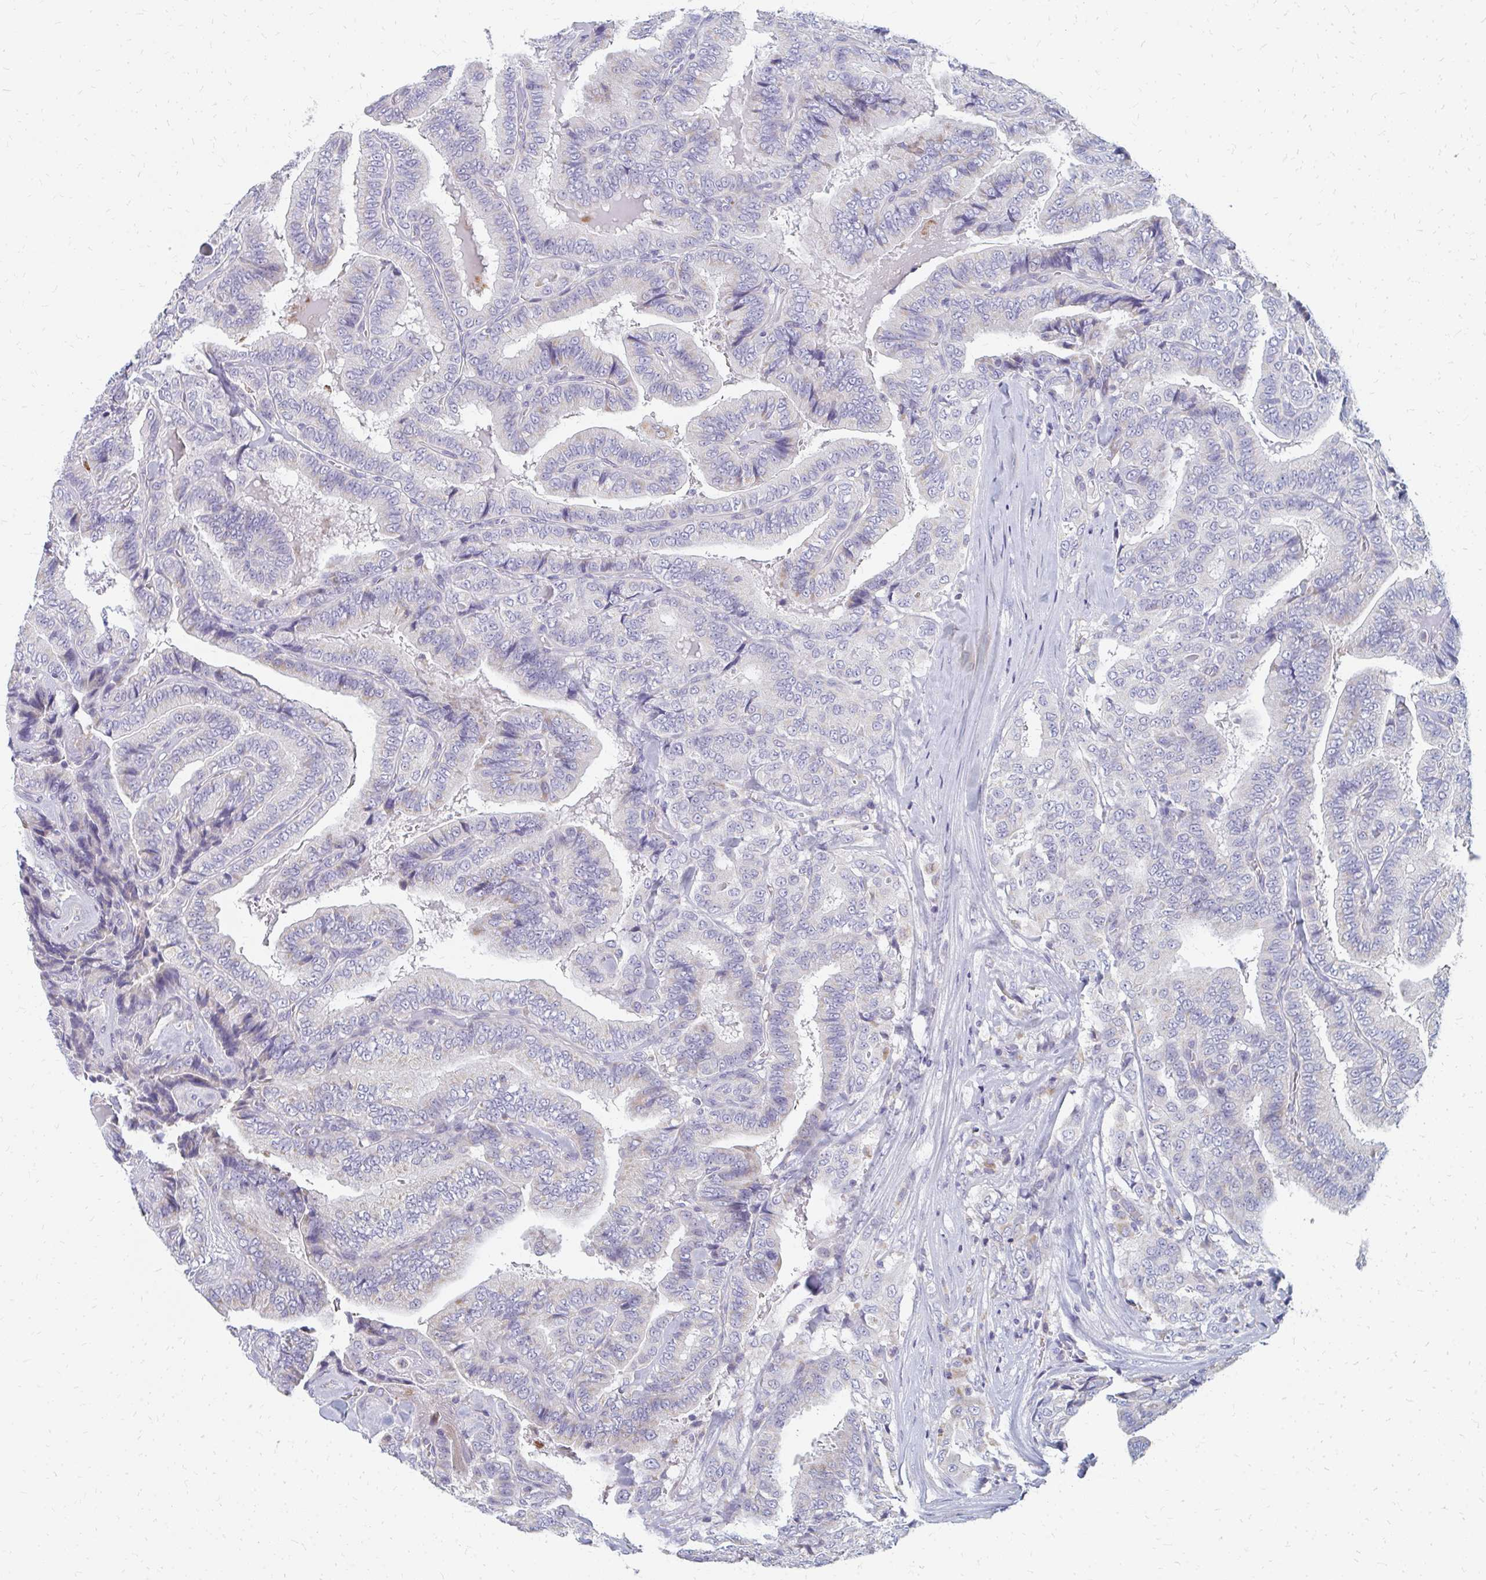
{"staining": {"intensity": "weak", "quantity": "<25%", "location": "cytoplasmic/membranous"}, "tissue": "thyroid cancer", "cell_type": "Tumor cells", "image_type": "cancer", "snomed": [{"axis": "morphology", "description": "Papillary adenocarcinoma, NOS"}, {"axis": "topography", "description": "Thyroid gland"}], "caption": "The immunohistochemistry (IHC) histopathology image has no significant positivity in tumor cells of thyroid papillary adenocarcinoma tissue.", "gene": "OR10V1", "patient": {"sex": "male", "age": 61}}